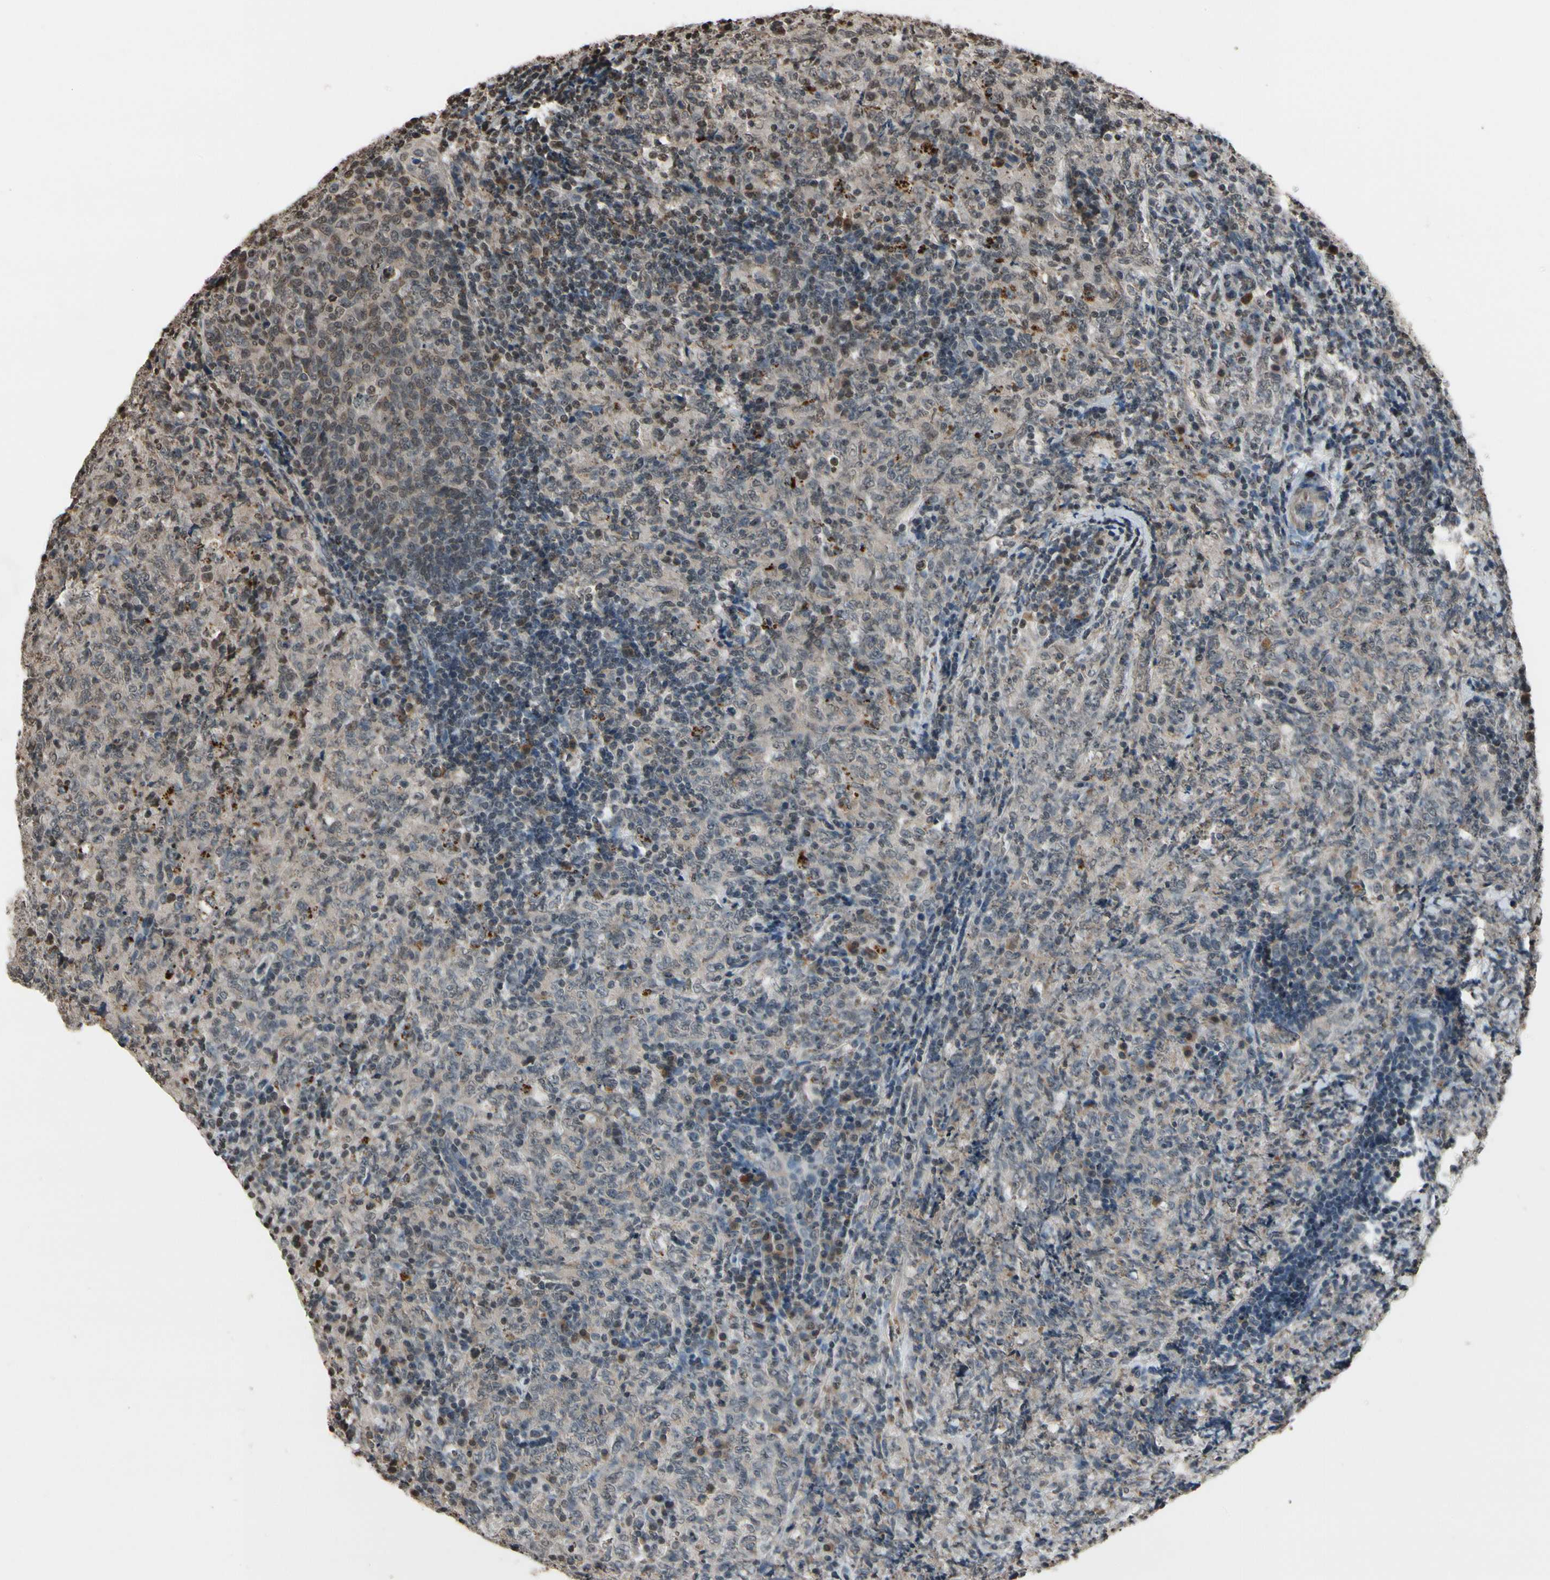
{"staining": {"intensity": "weak", "quantity": "<25%", "location": "cytoplasmic/membranous"}, "tissue": "lymphoma", "cell_type": "Tumor cells", "image_type": "cancer", "snomed": [{"axis": "morphology", "description": "Malignant lymphoma, non-Hodgkin's type, High grade"}, {"axis": "topography", "description": "Tonsil"}], "caption": "DAB (3,3'-diaminobenzidine) immunohistochemical staining of human lymphoma displays no significant staining in tumor cells. (DAB immunohistochemistry (IHC) with hematoxylin counter stain).", "gene": "HIPK2", "patient": {"sex": "female", "age": 36}}